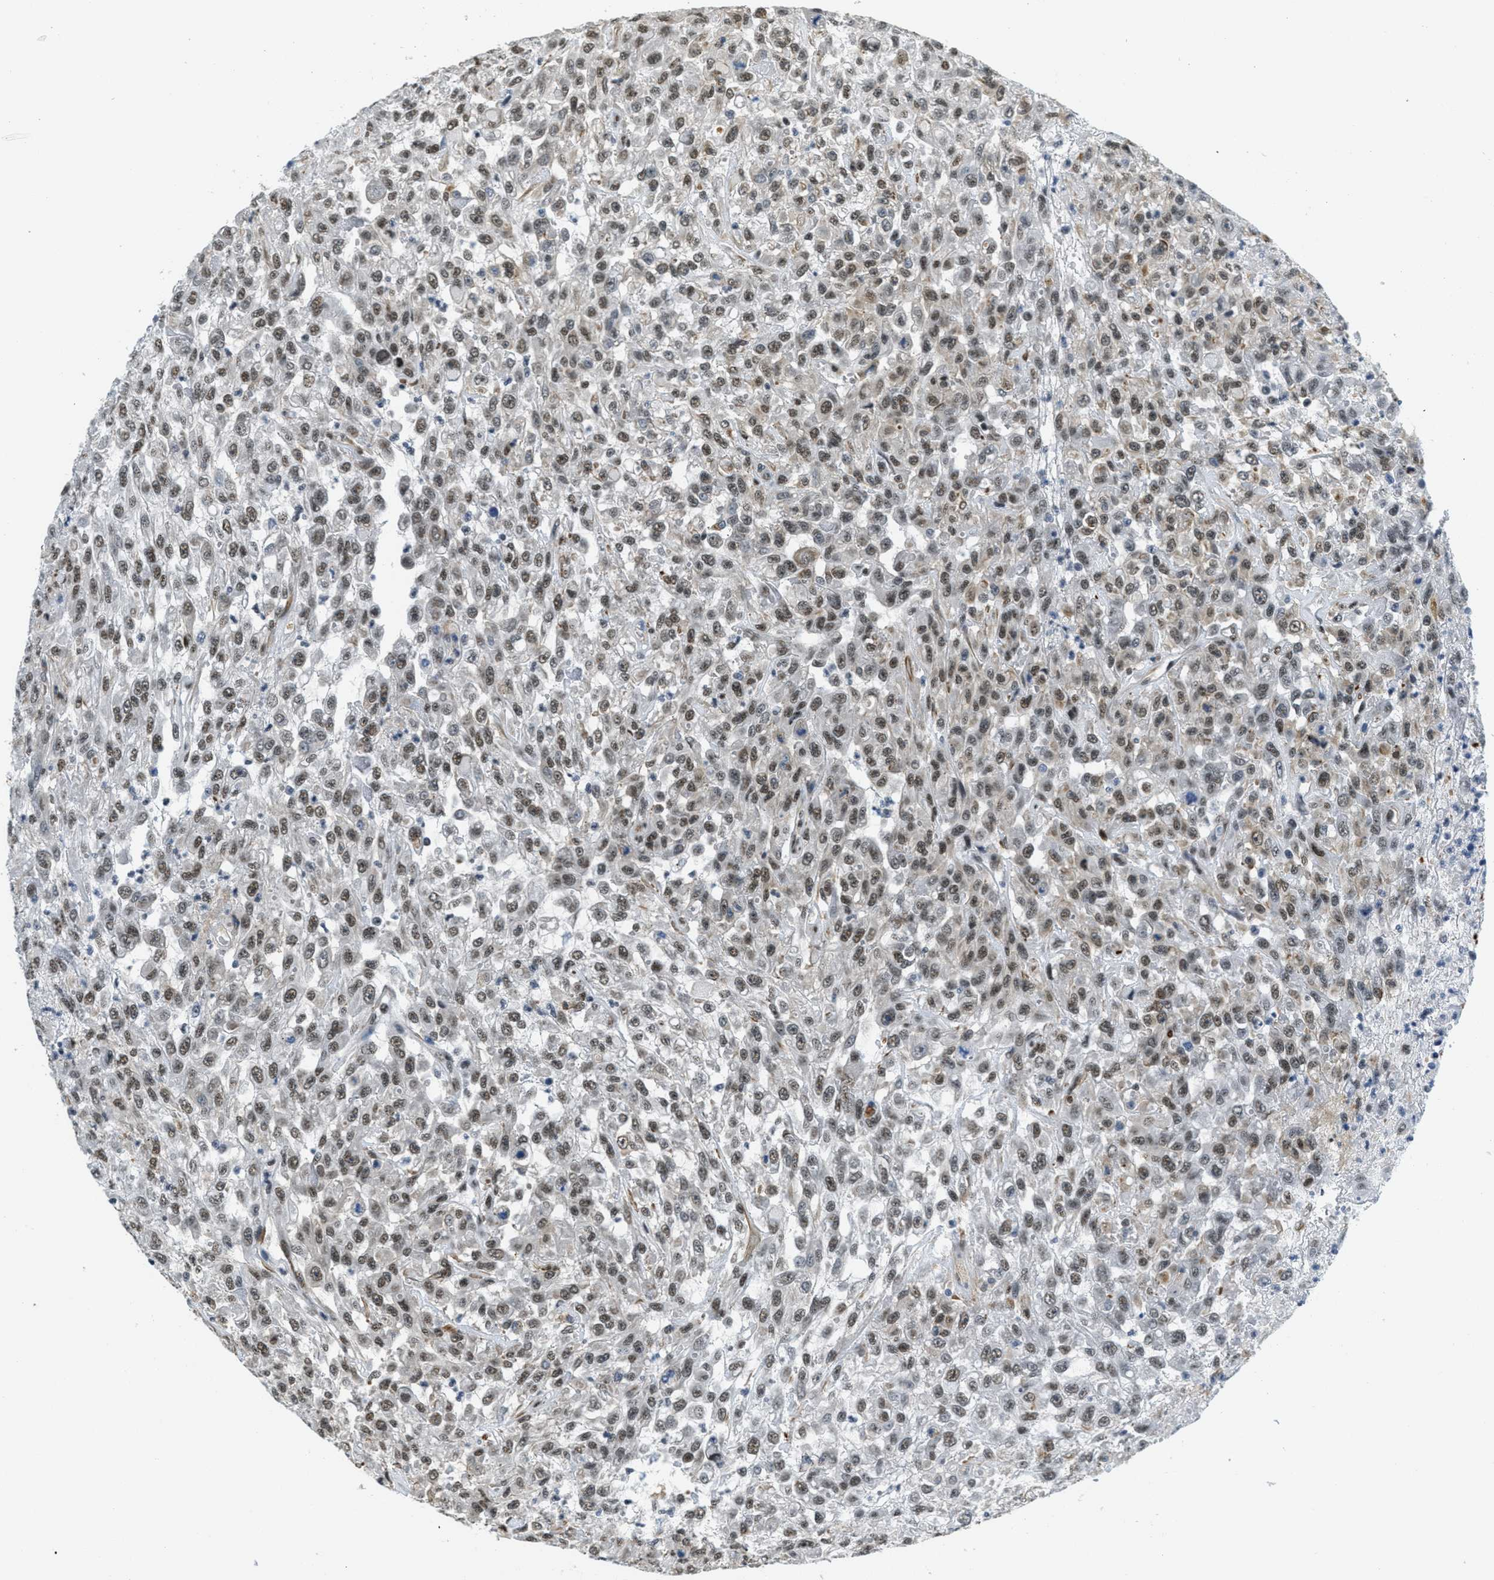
{"staining": {"intensity": "moderate", "quantity": ">75%", "location": "nuclear"}, "tissue": "urothelial cancer", "cell_type": "Tumor cells", "image_type": "cancer", "snomed": [{"axis": "morphology", "description": "Urothelial carcinoma, High grade"}, {"axis": "topography", "description": "Urinary bladder"}], "caption": "This histopathology image reveals urothelial cancer stained with immunohistochemistry to label a protein in brown. The nuclear of tumor cells show moderate positivity for the protein. Nuclei are counter-stained blue.", "gene": "CFAP36", "patient": {"sex": "male", "age": 46}}